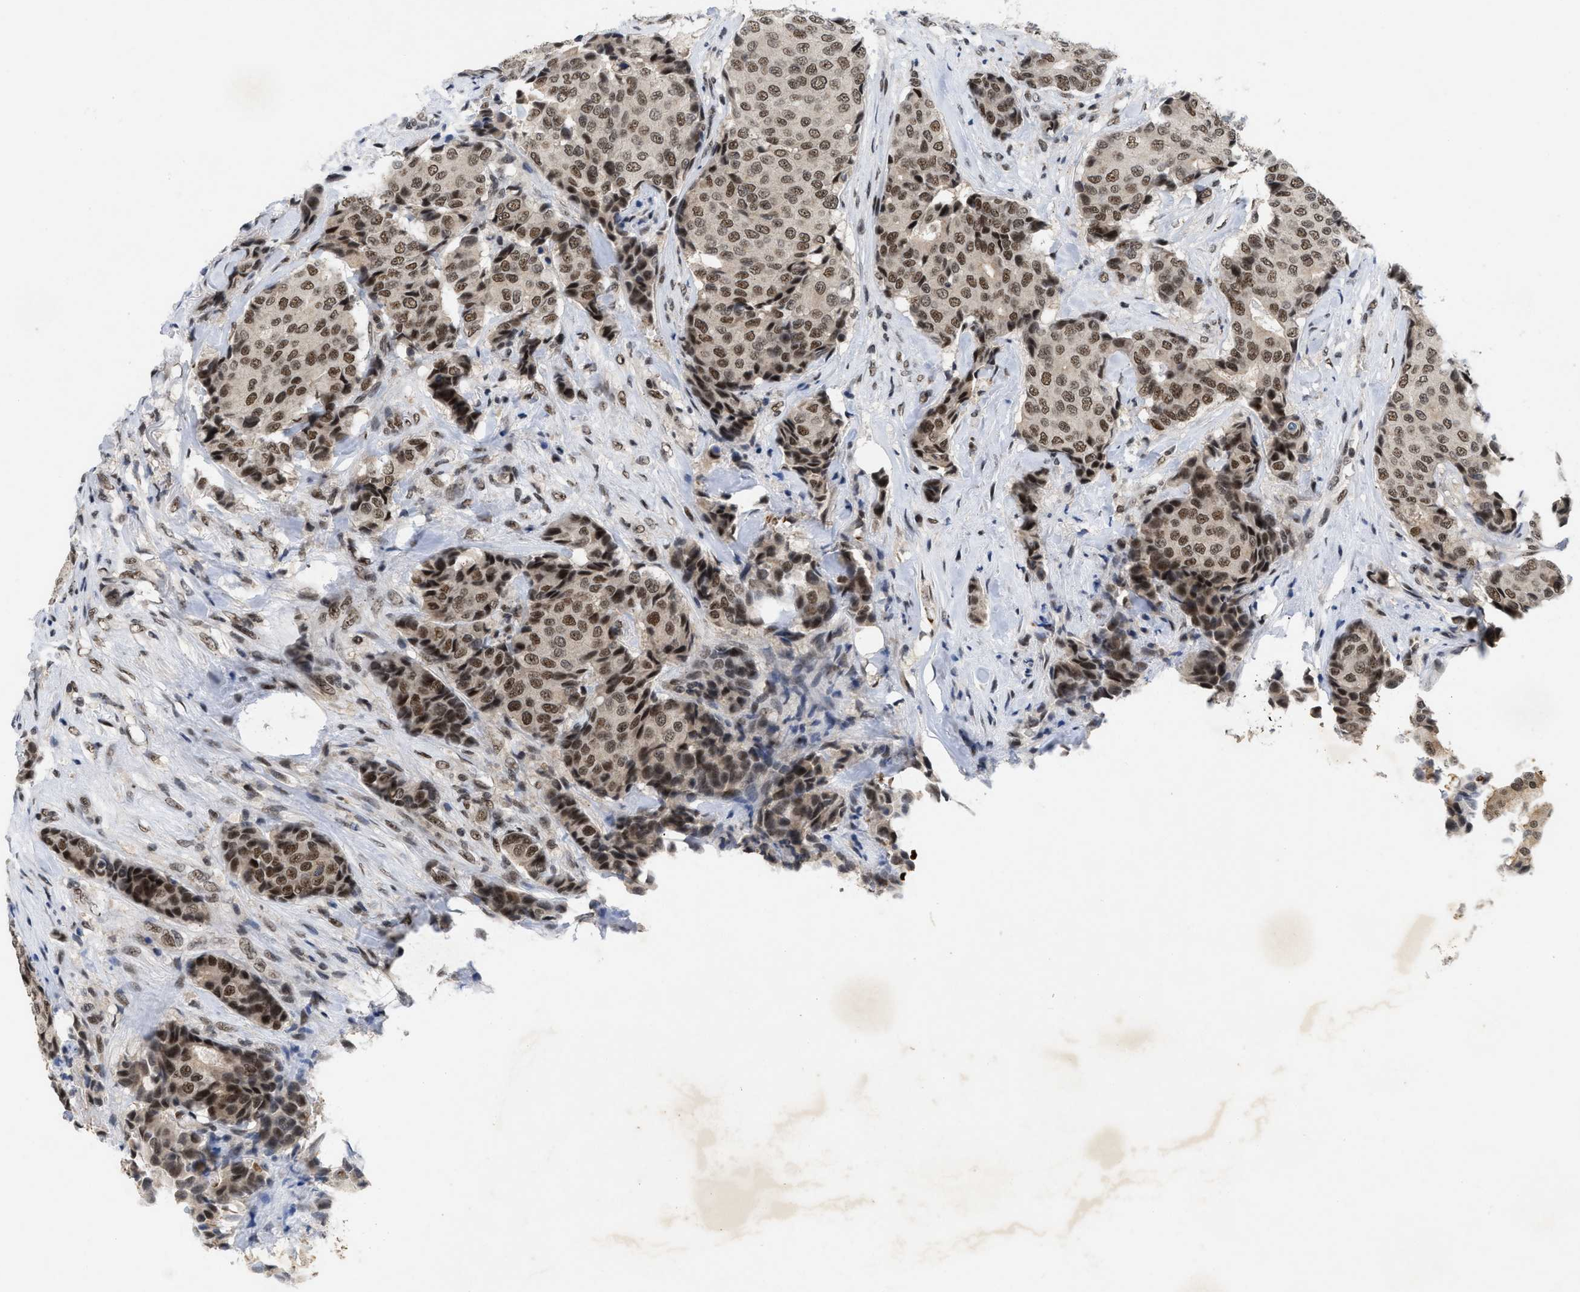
{"staining": {"intensity": "moderate", "quantity": ">75%", "location": "nuclear"}, "tissue": "breast cancer", "cell_type": "Tumor cells", "image_type": "cancer", "snomed": [{"axis": "morphology", "description": "Duct carcinoma"}, {"axis": "topography", "description": "Breast"}], "caption": "Human breast infiltrating ductal carcinoma stained with a brown dye shows moderate nuclear positive positivity in approximately >75% of tumor cells.", "gene": "ZNF346", "patient": {"sex": "female", "age": 75}}